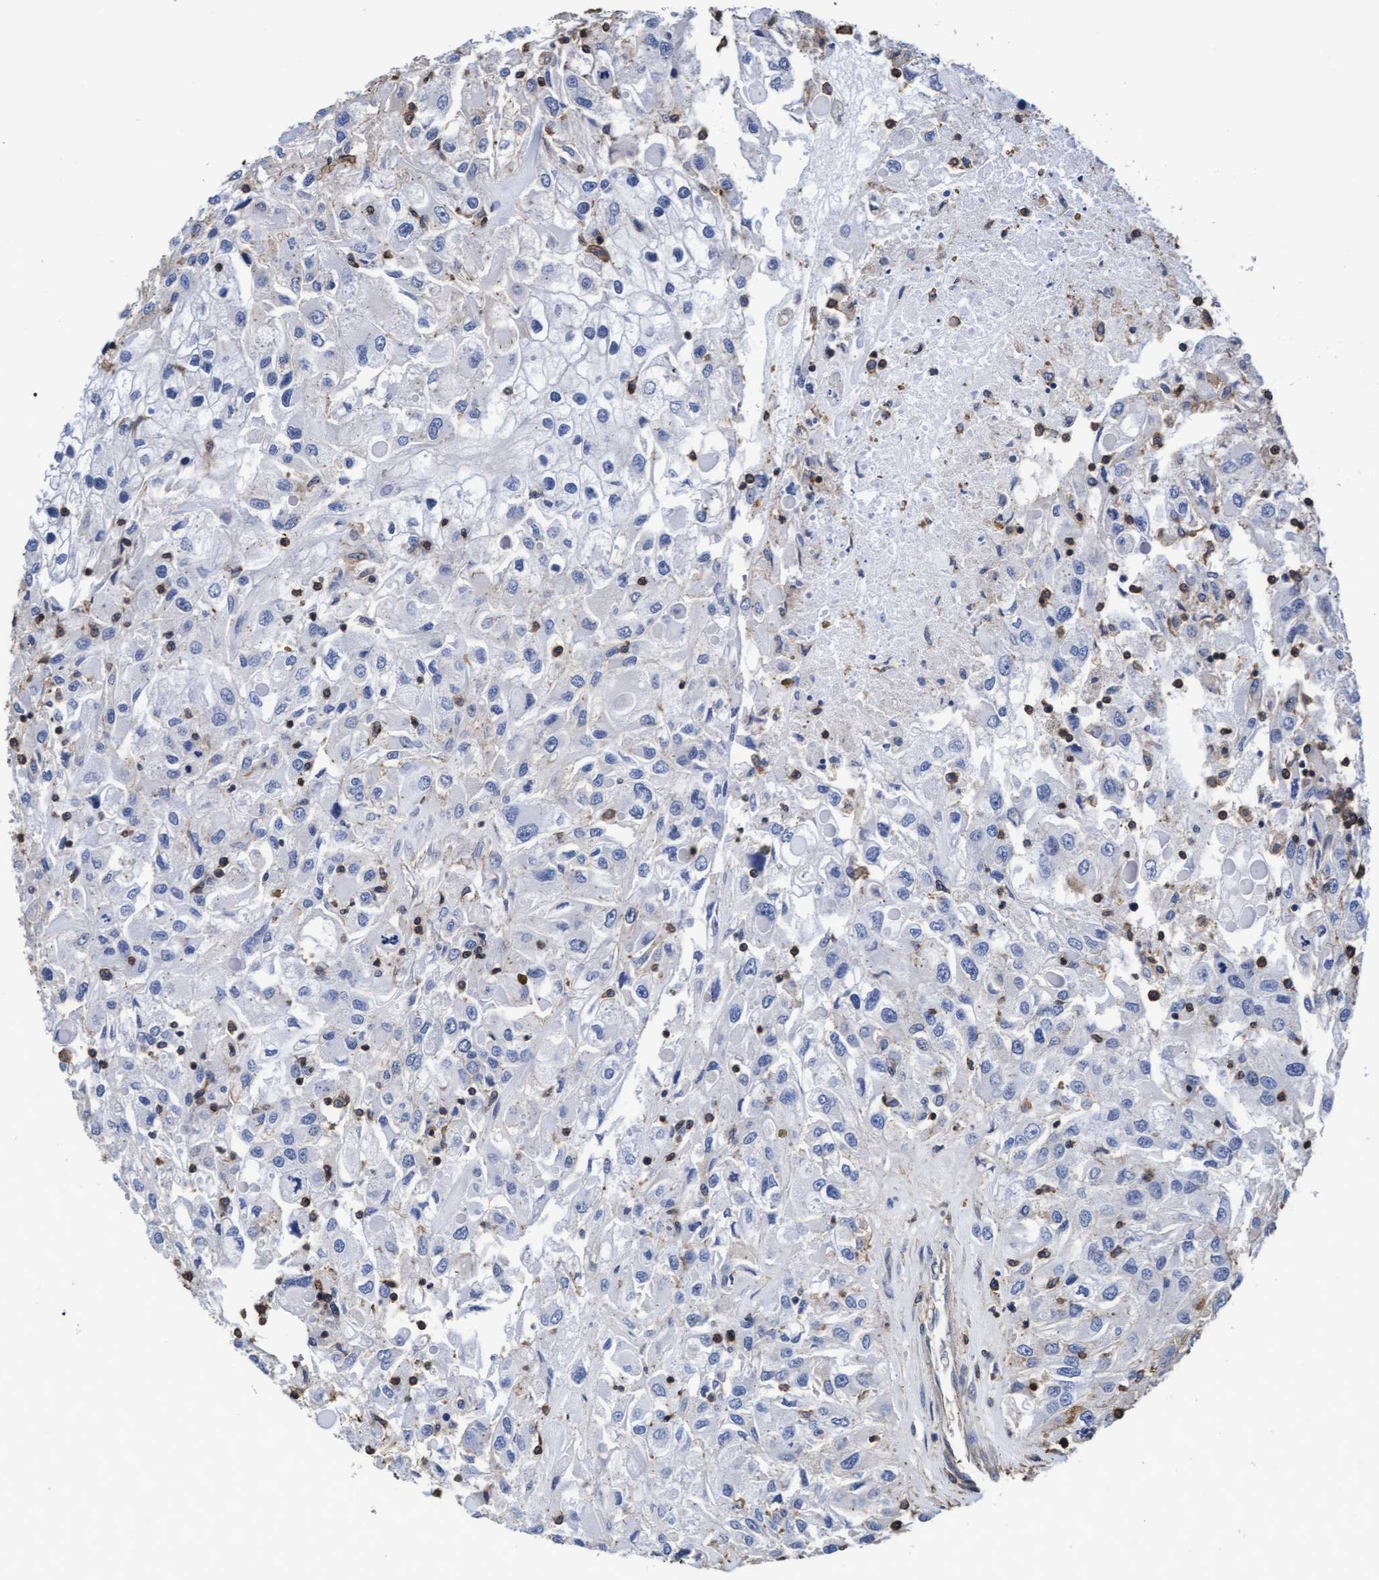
{"staining": {"intensity": "negative", "quantity": "none", "location": "none"}, "tissue": "renal cancer", "cell_type": "Tumor cells", "image_type": "cancer", "snomed": [{"axis": "morphology", "description": "Adenocarcinoma, NOS"}, {"axis": "topography", "description": "Kidney"}], "caption": "DAB (3,3'-diaminobenzidine) immunohistochemical staining of human adenocarcinoma (renal) displays no significant positivity in tumor cells.", "gene": "GRHPR", "patient": {"sex": "female", "age": 52}}